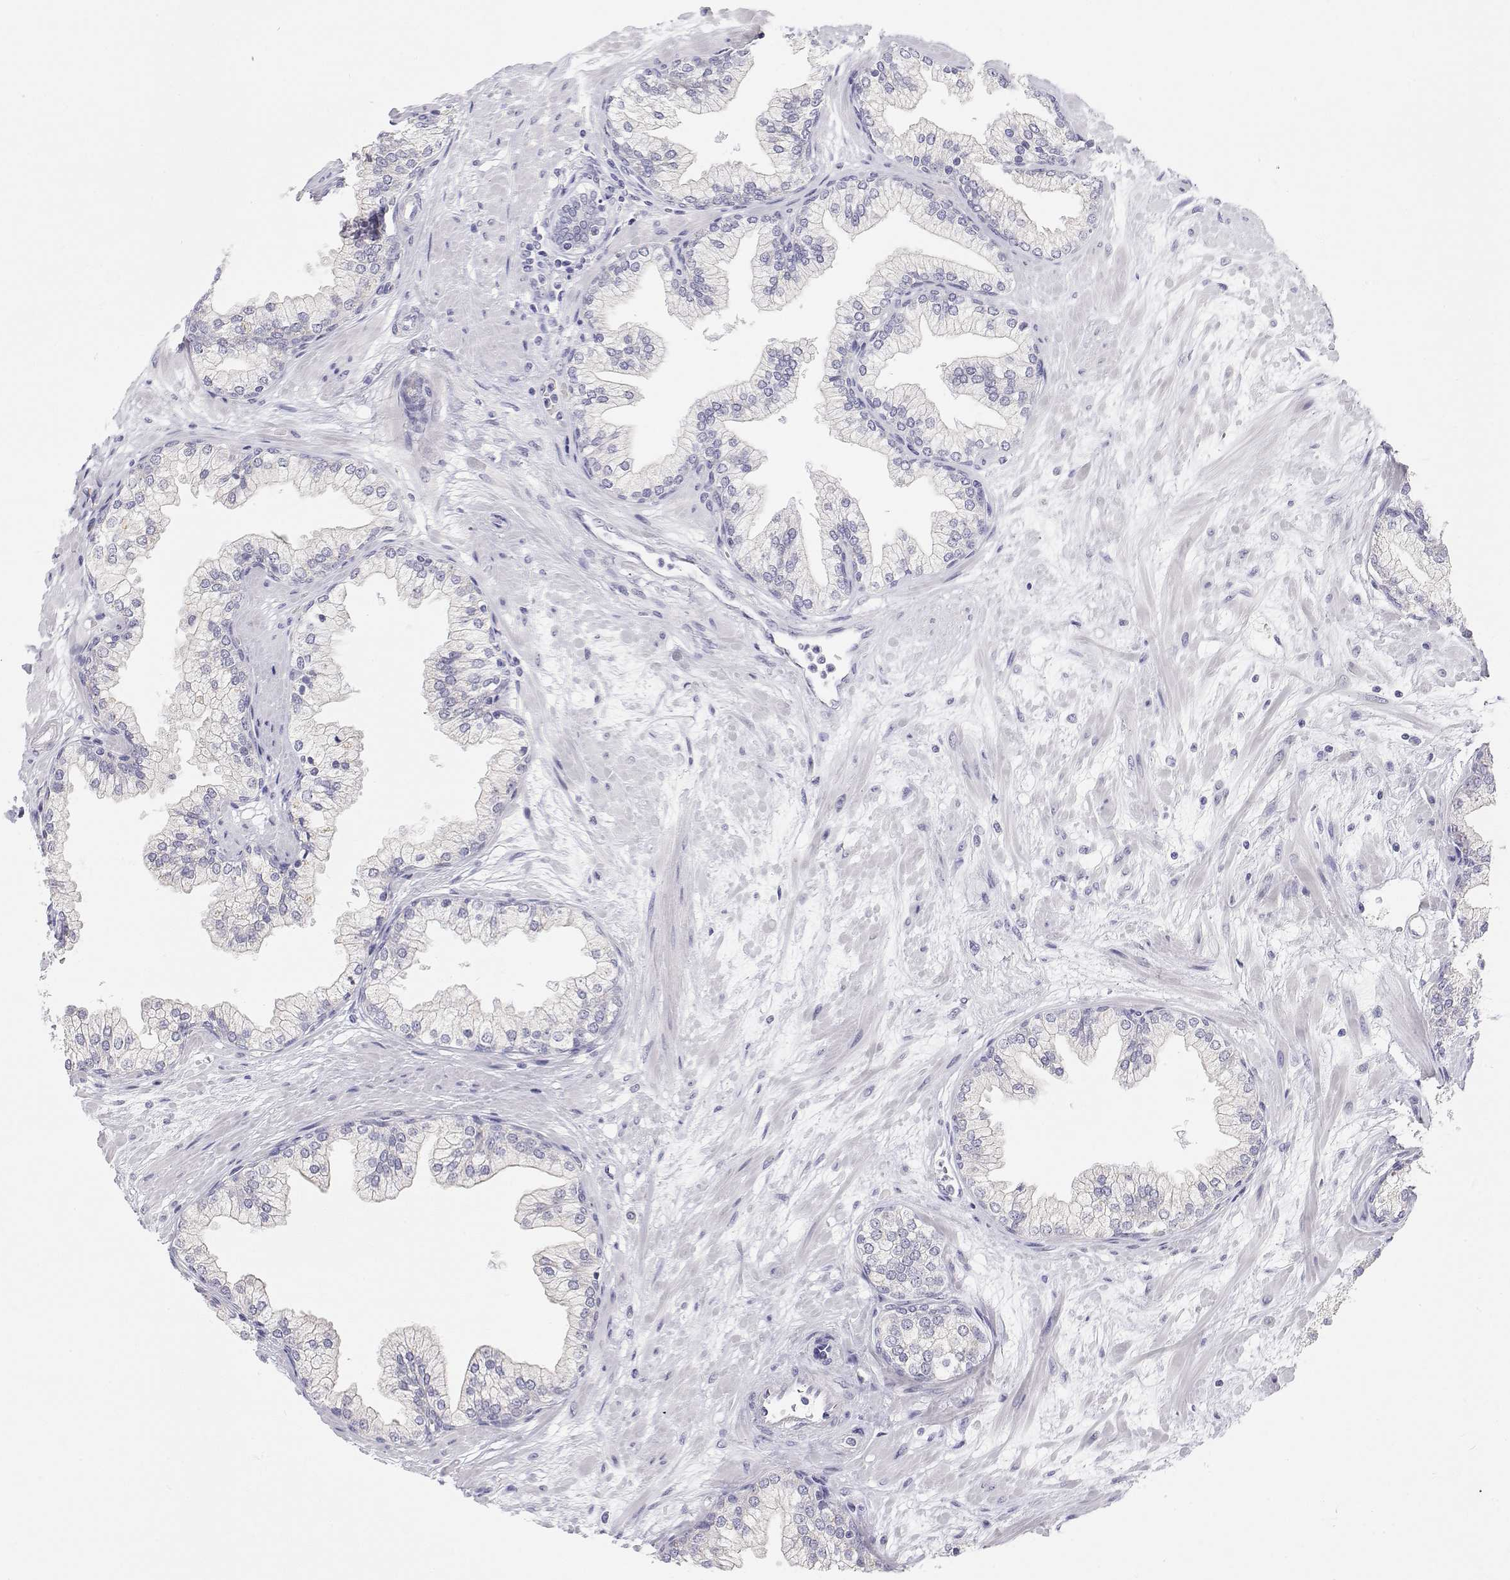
{"staining": {"intensity": "negative", "quantity": "none", "location": "none"}, "tissue": "prostate", "cell_type": "Glandular cells", "image_type": "normal", "snomed": [{"axis": "morphology", "description": "Normal tissue, NOS"}, {"axis": "topography", "description": "Prostate"}, {"axis": "topography", "description": "Peripheral nerve tissue"}], "caption": "The photomicrograph shows no staining of glandular cells in normal prostate.", "gene": "MISP", "patient": {"sex": "male", "age": 61}}